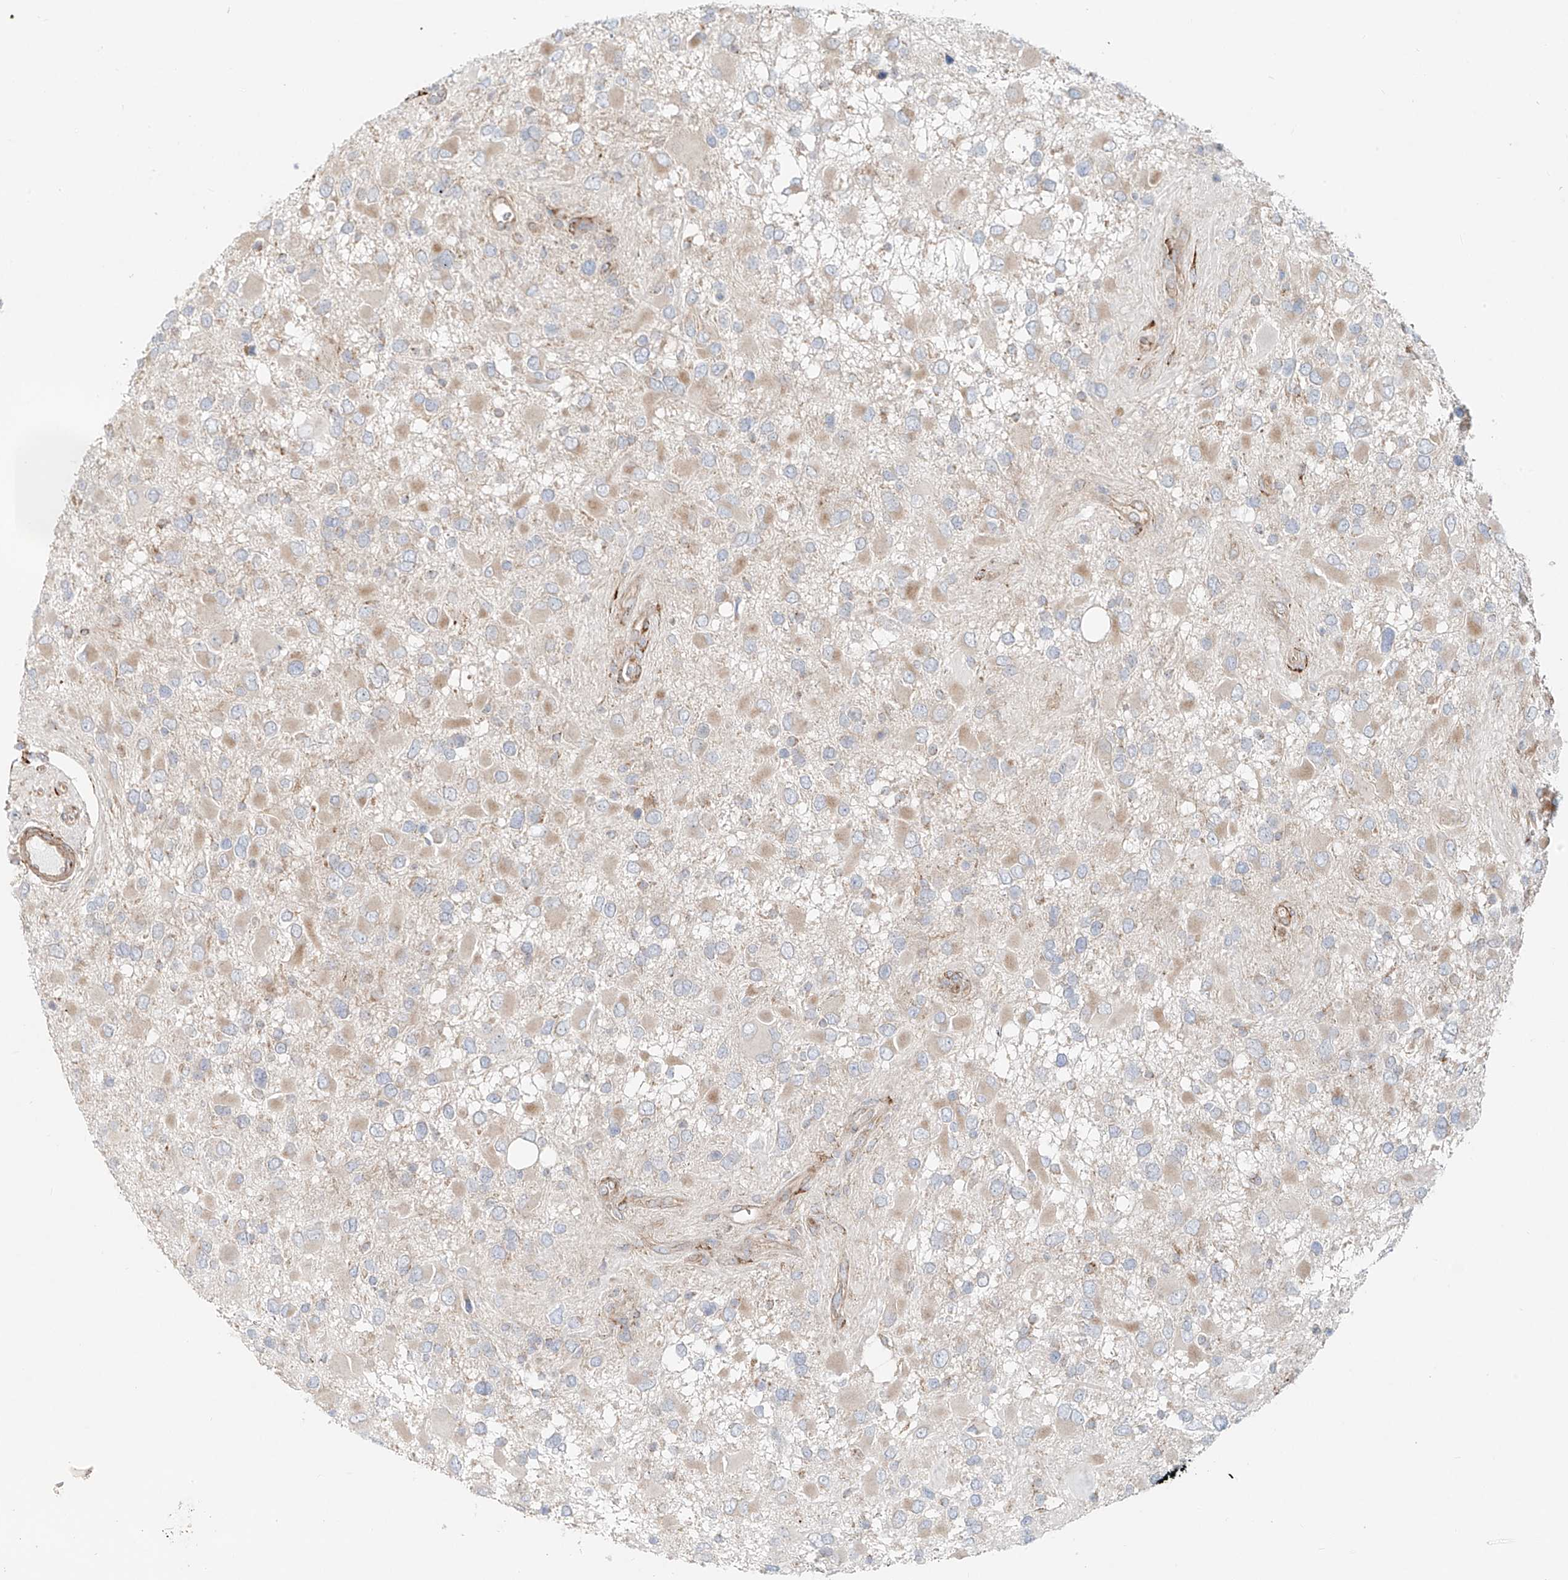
{"staining": {"intensity": "weak", "quantity": "<25%", "location": "cytoplasmic/membranous"}, "tissue": "glioma", "cell_type": "Tumor cells", "image_type": "cancer", "snomed": [{"axis": "morphology", "description": "Glioma, malignant, High grade"}, {"axis": "topography", "description": "Brain"}], "caption": "The histopathology image shows no staining of tumor cells in malignant glioma (high-grade).", "gene": "EIPR1", "patient": {"sex": "male", "age": 53}}